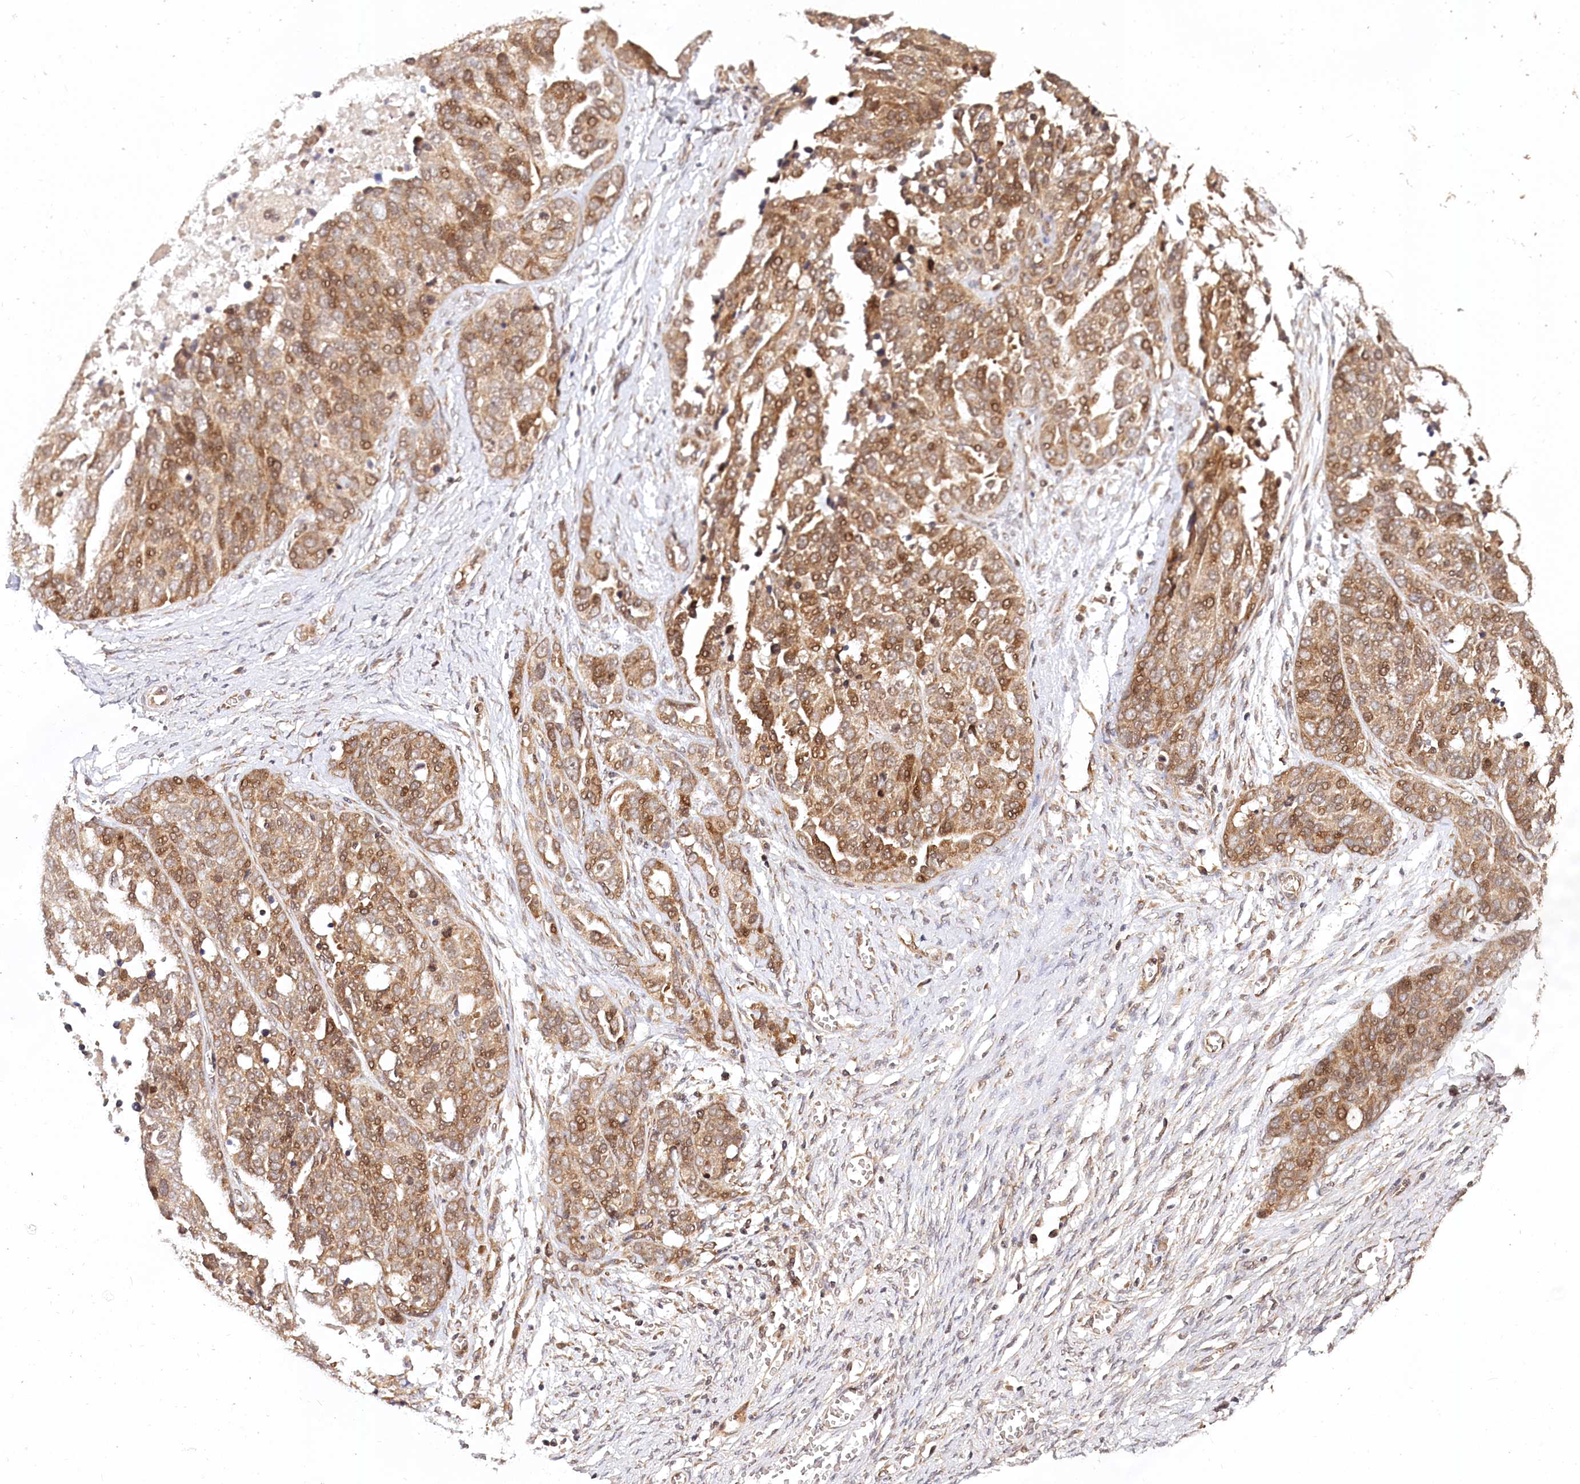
{"staining": {"intensity": "moderate", "quantity": ">75%", "location": "cytoplasmic/membranous"}, "tissue": "ovarian cancer", "cell_type": "Tumor cells", "image_type": "cancer", "snomed": [{"axis": "morphology", "description": "Cystadenocarcinoma, serous, NOS"}, {"axis": "topography", "description": "Ovary"}], "caption": "Immunohistochemical staining of human ovarian serous cystadenocarcinoma demonstrates medium levels of moderate cytoplasmic/membranous positivity in about >75% of tumor cells.", "gene": "CEP70", "patient": {"sex": "female", "age": 44}}